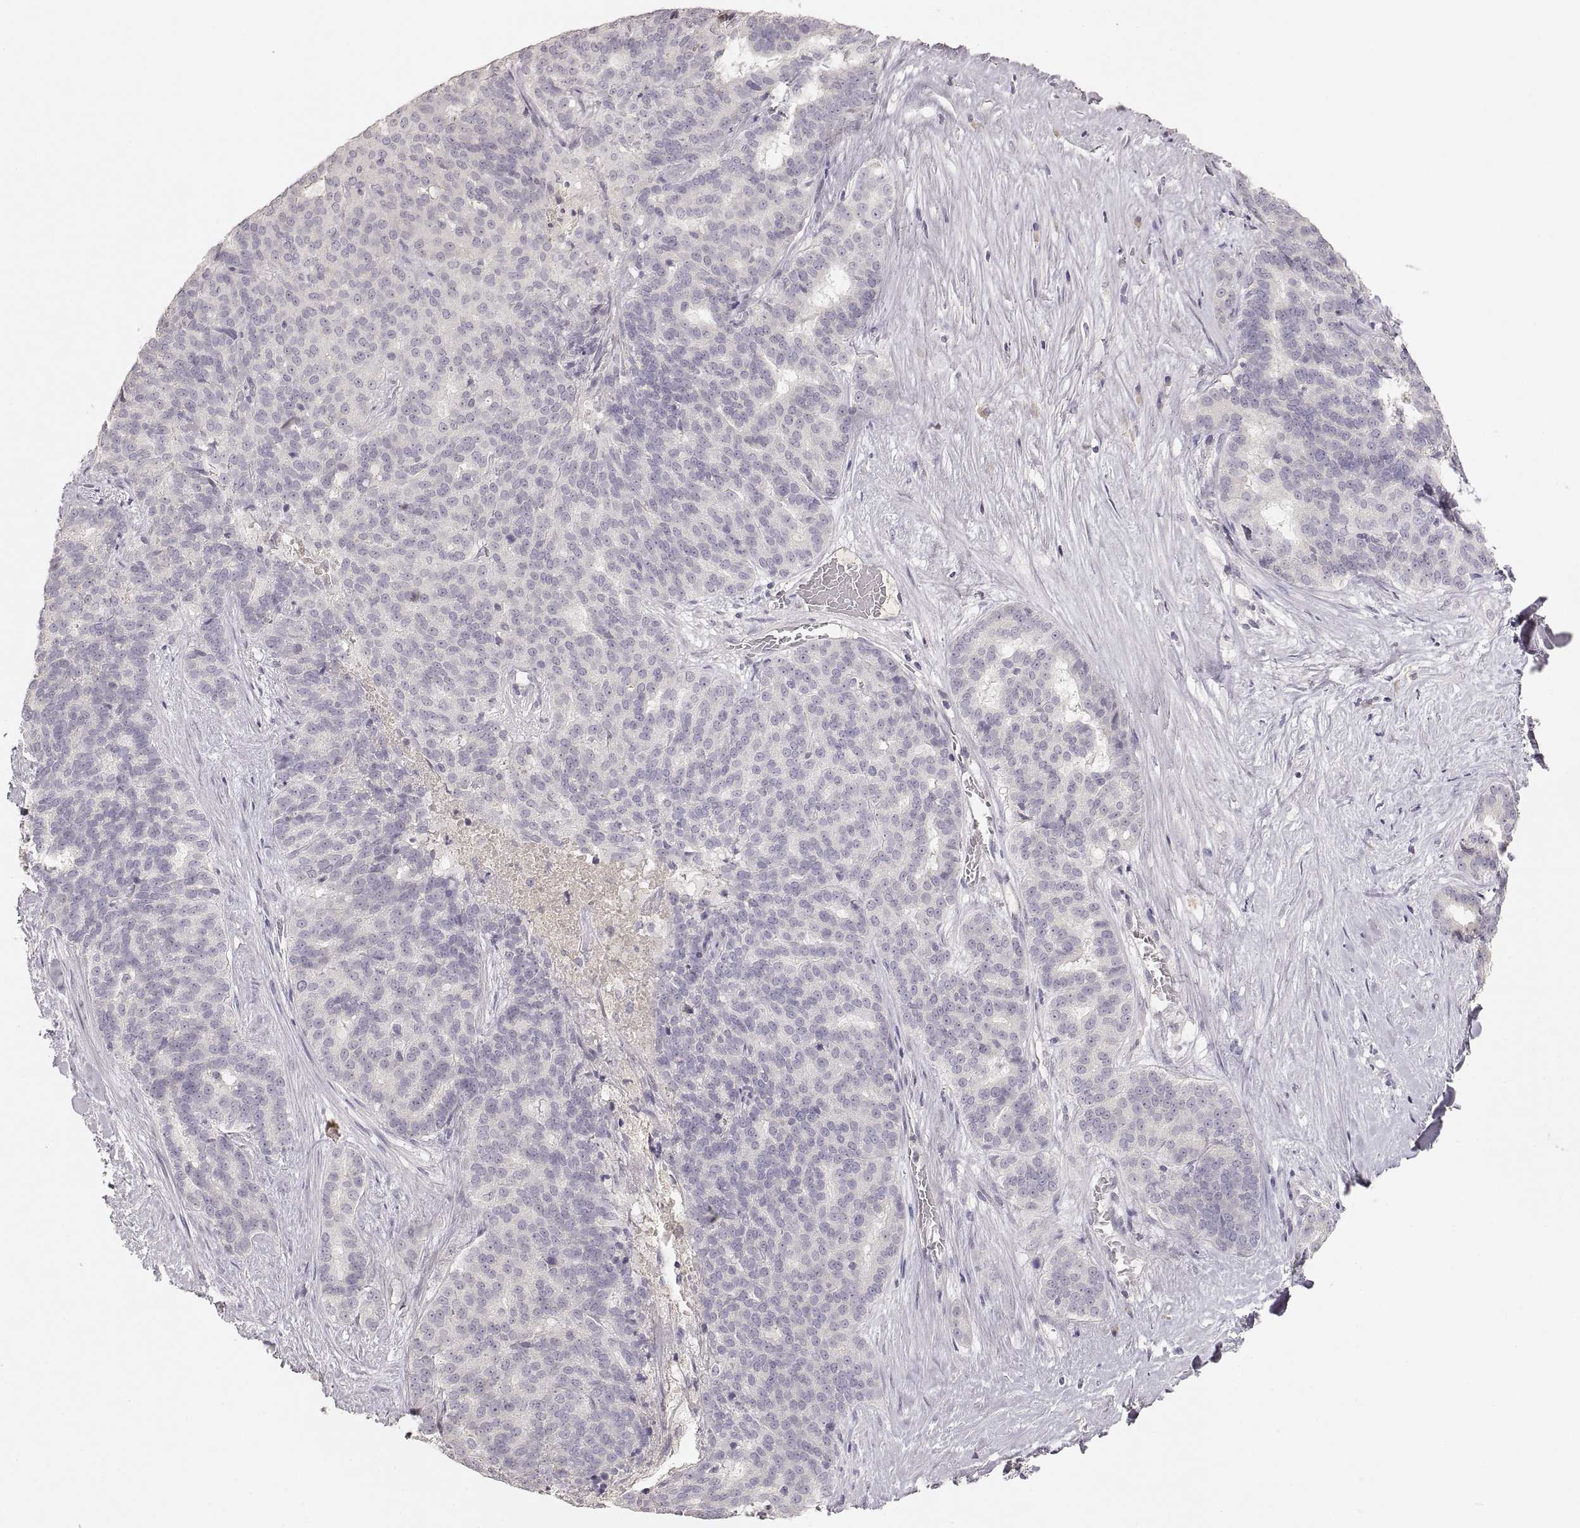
{"staining": {"intensity": "negative", "quantity": "none", "location": "none"}, "tissue": "liver cancer", "cell_type": "Tumor cells", "image_type": "cancer", "snomed": [{"axis": "morphology", "description": "Cholangiocarcinoma"}, {"axis": "topography", "description": "Liver"}], "caption": "IHC image of human liver cancer stained for a protein (brown), which exhibits no expression in tumor cells. (Brightfield microscopy of DAB (3,3'-diaminobenzidine) IHC at high magnification).", "gene": "RUNDC3A", "patient": {"sex": "female", "age": 47}}